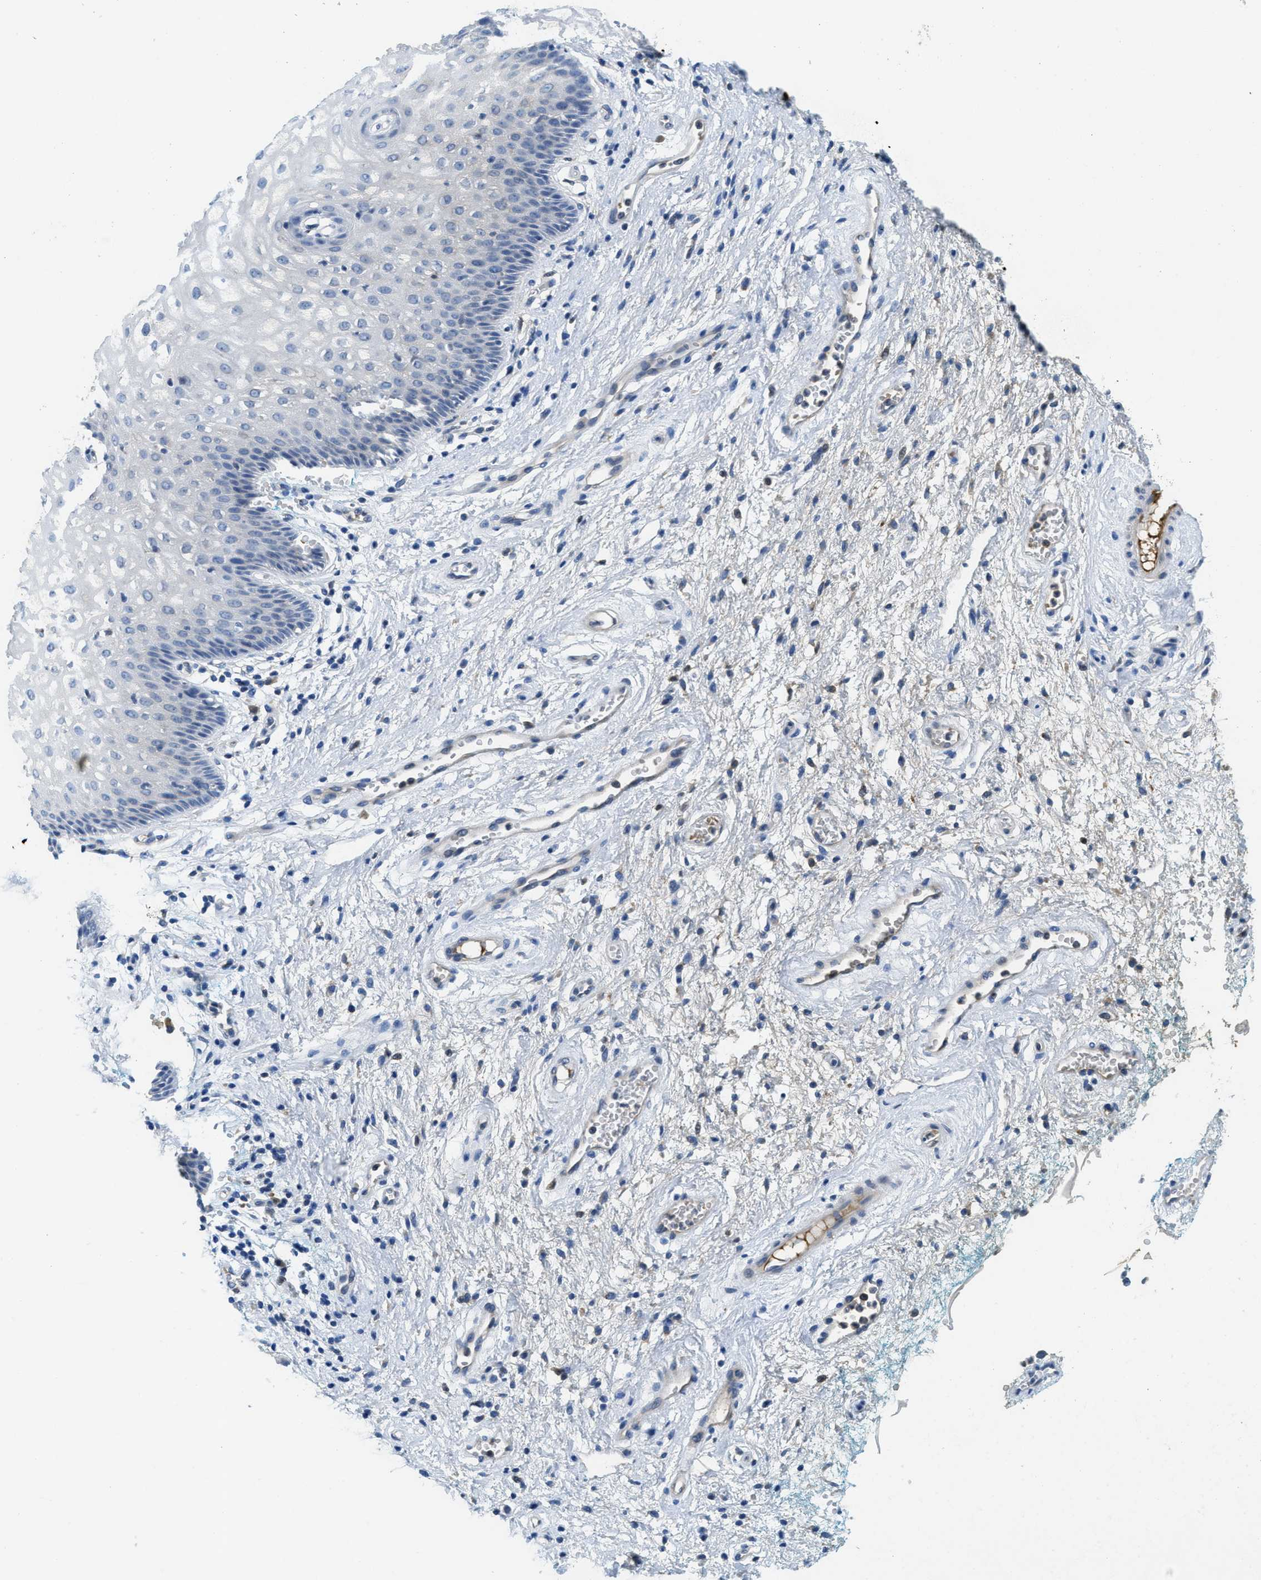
{"staining": {"intensity": "weak", "quantity": "<25%", "location": "cytoplasmic/membranous"}, "tissue": "vagina", "cell_type": "Squamous epithelial cells", "image_type": "normal", "snomed": [{"axis": "morphology", "description": "Normal tissue, NOS"}, {"axis": "topography", "description": "Vagina"}], "caption": "Vagina stained for a protein using immunohistochemistry displays no positivity squamous epithelial cells.", "gene": "MPDU1", "patient": {"sex": "female", "age": 34}}